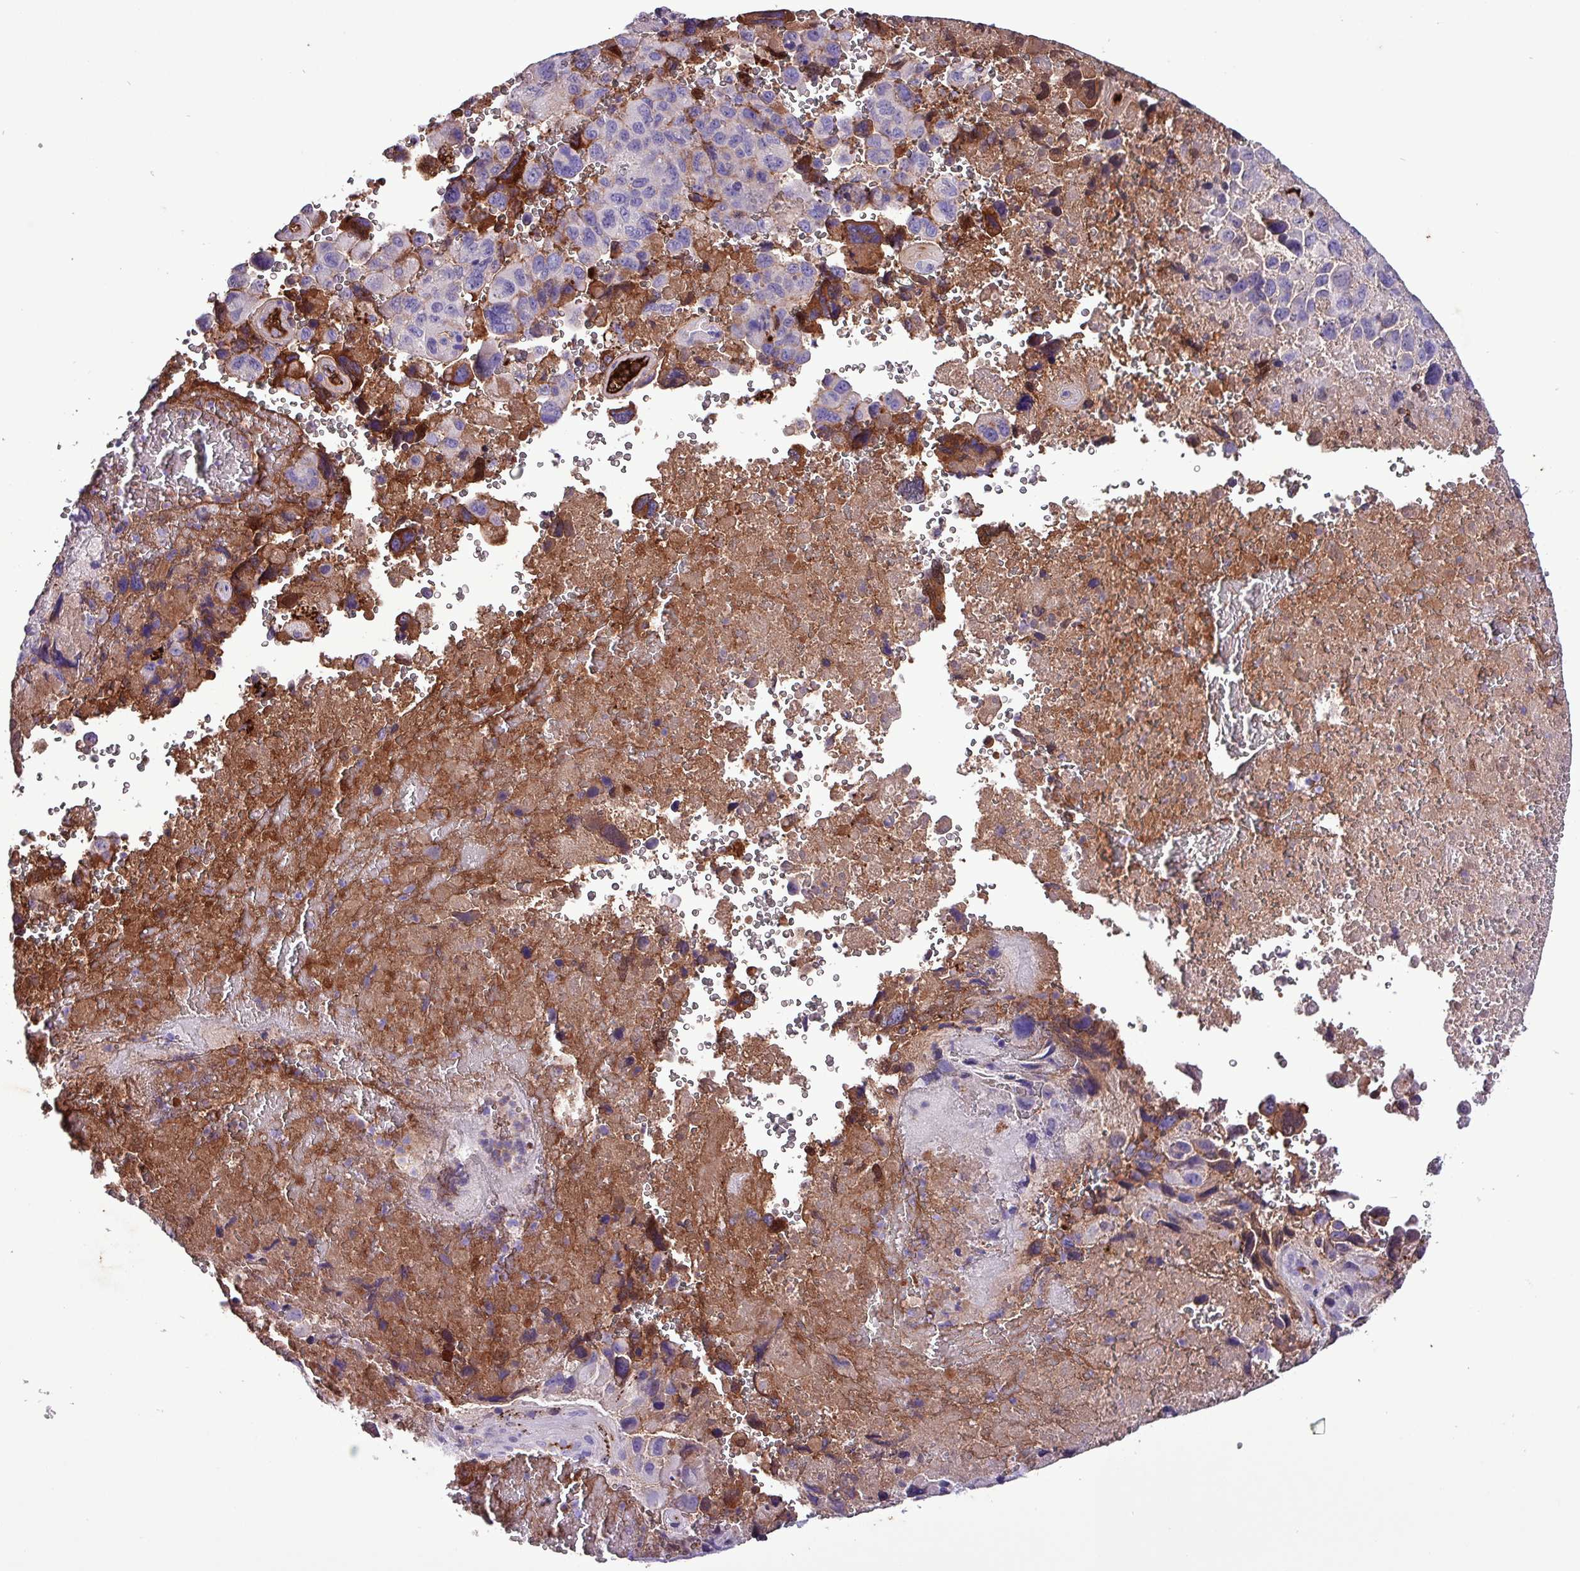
{"staining": {"intensity": "strong", "quantity": "<25%", "location": "cytoplasmic/membranous"}, "tissue": "melanoma", "cell_type": "Tumor cells", "image_type": "cancer", "snomed": [{"axis": "morphology", "description": "Malignant melanoma, Metastatic site"}, {"axis": "topography", "description": "Brain"}], "caption": "A high-resolution histopathology image shows immunohistochemistry (IHC) staining of malignant melanoma (metastatic site), which demonstrates strong cytoplasmic/membranous expression in approximately <25% of tumor cells.", "gene": "HP", "patient": {"sex": "female", "age": 53}}